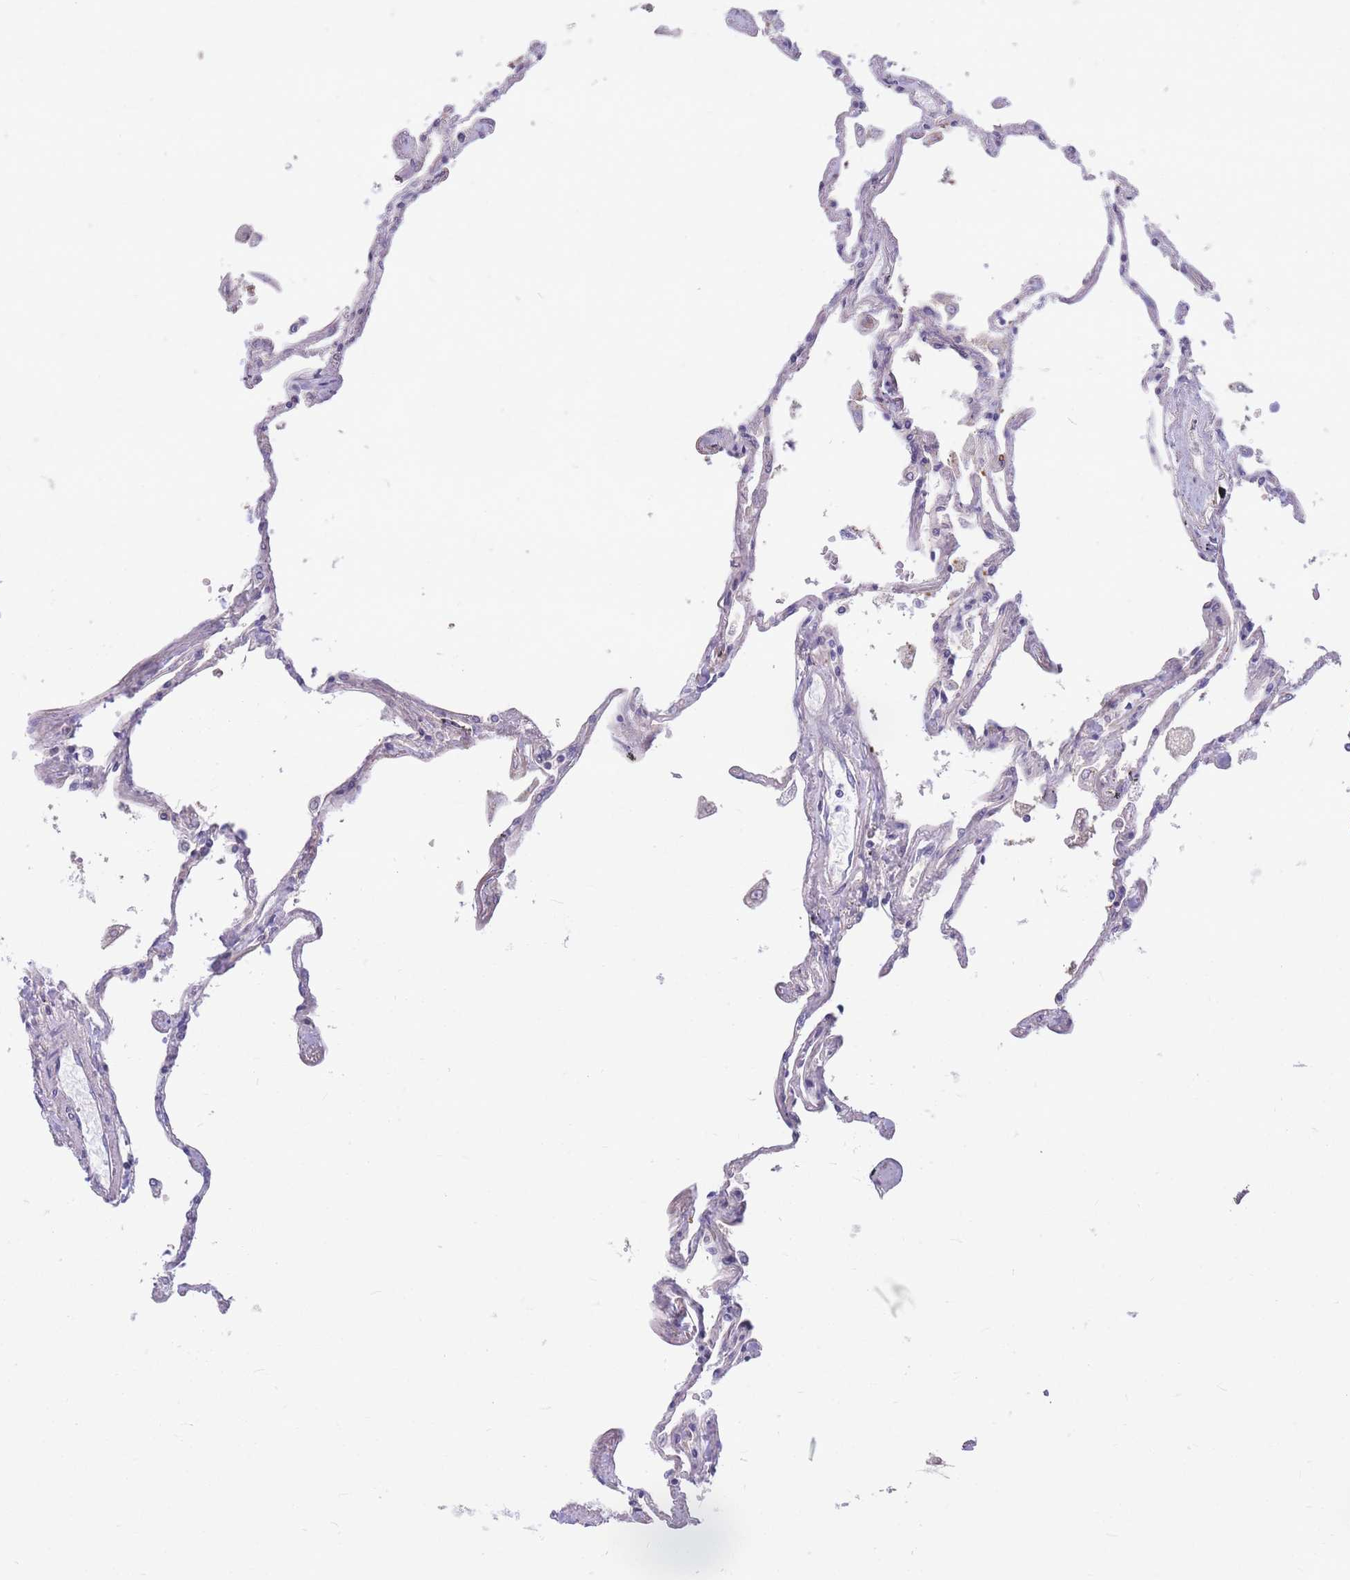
{"staining": {"intensity": "negative", "quantity": "none", "location": "none"}, "tissue": "lung", "cell_type": "Alveolar cells", "image_type": "normal", "snomed": [{"axis": "morphology", "description": "Normal tissue, NOS"}, {"axis": "topography", "description": "Lung"}], "caption": "Immunohistochemical staining of benign human lung displays no significant staining in alveolar cells. (Stains: DAB immunohistochemistry with hematoxylin counter stain, Microscopy: brightfield microscopy at high magnification).", "gene": "OR5T1", "patient": {"sex": "female", "age": 67}}